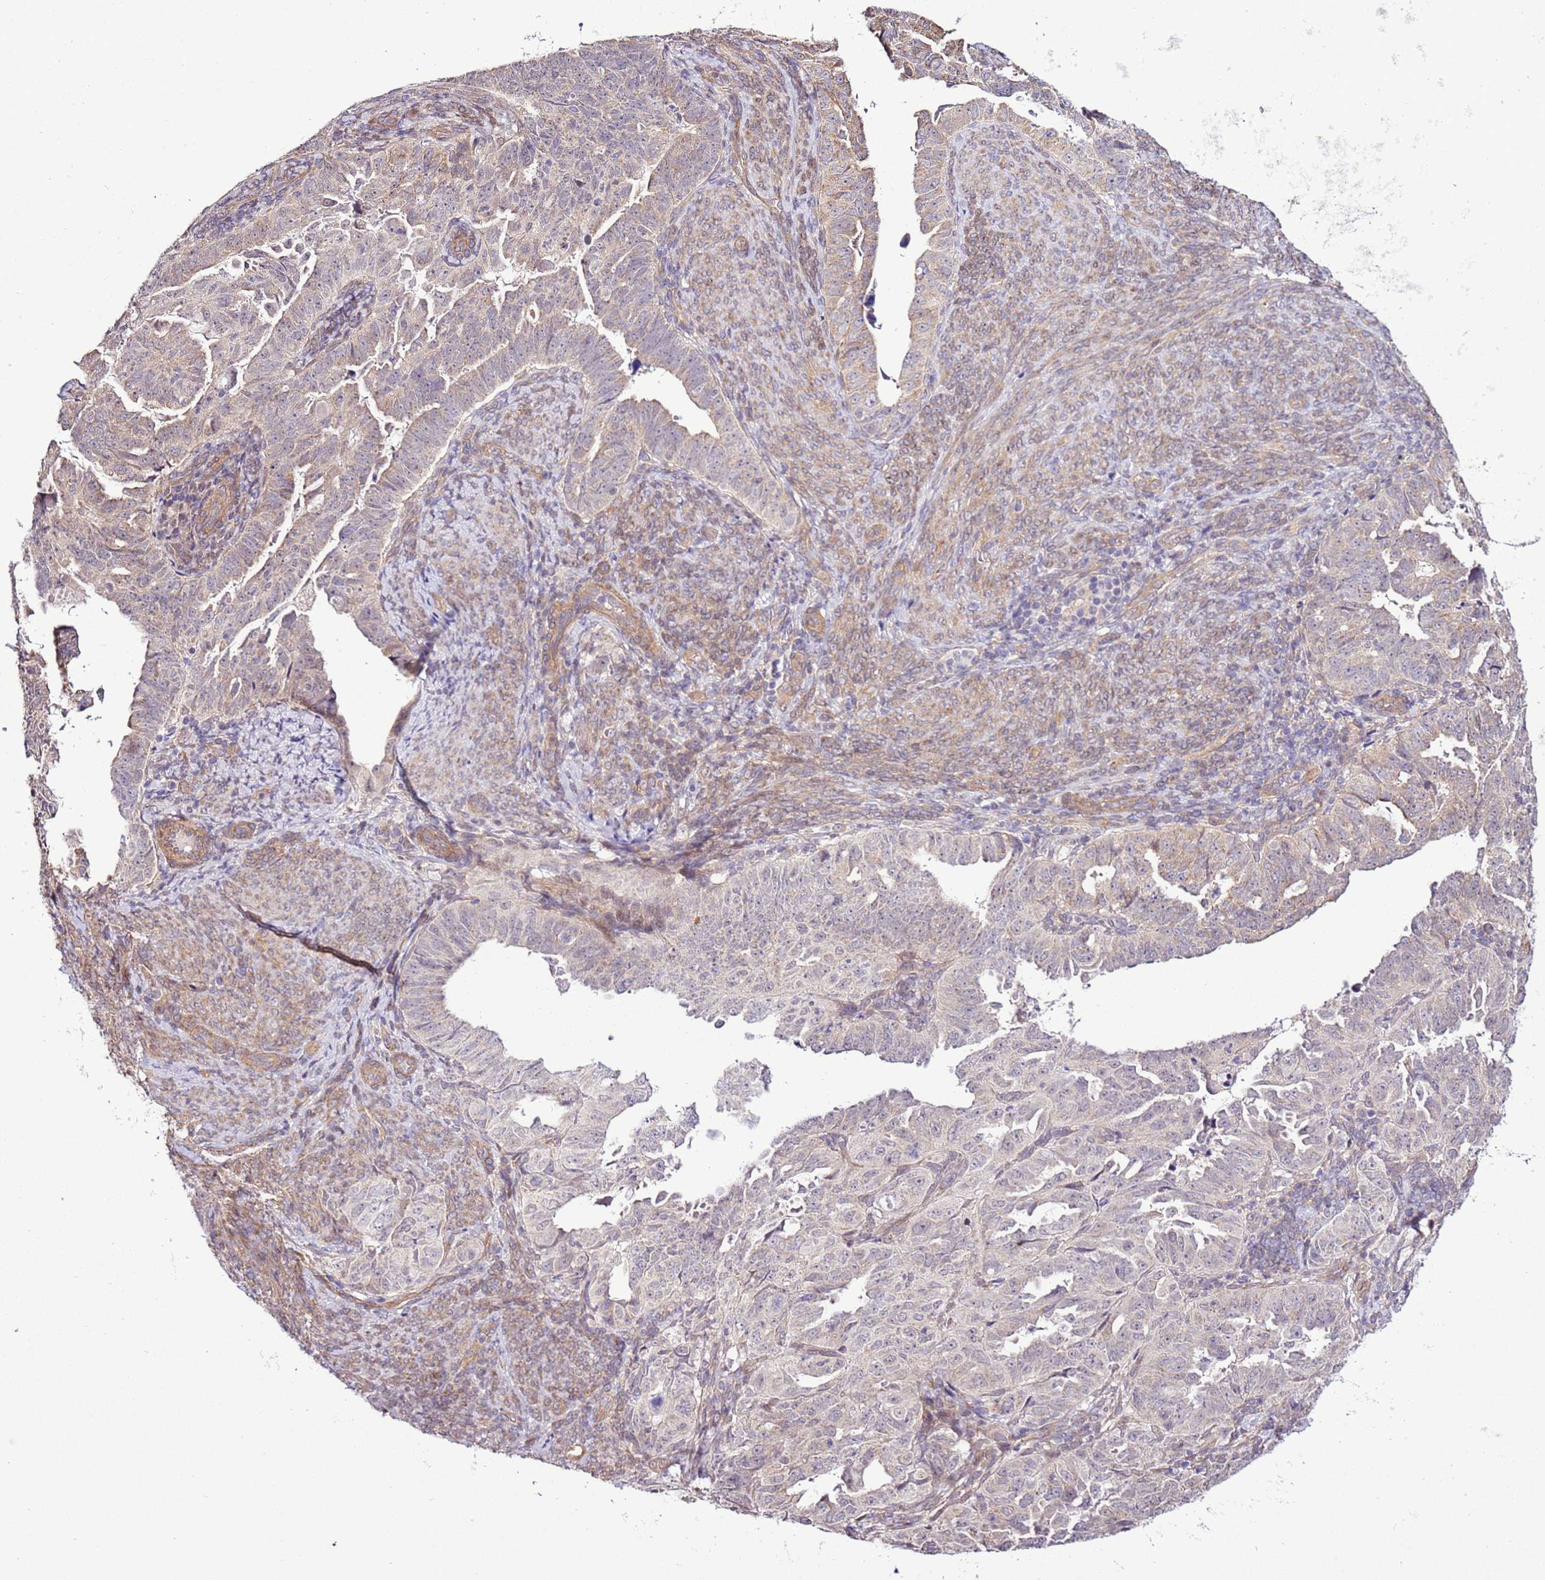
{"staining": {"intensity": "weak", "quantity": "<25%", "location": "cytoplasmic/membranous"}, "tissue": "endometrial cancer", "cell_type": "Tumor cells", "image_type": "cancer", "snomed": [{"axis": "morphology", "description": "Adenocarcinoma, NOS"}, {"axis": "topography", "description": "Endometrium"}], "caption": "A micrograph of human adenocarcinoma (endometrial) is negative for staining in tumor cells. The staining is performed using DAB brown chromogen with nuclei counter-stained in using hematoxylin.", "gene": "SCARA3", "patient": {"sex": "female", "age": 65}}